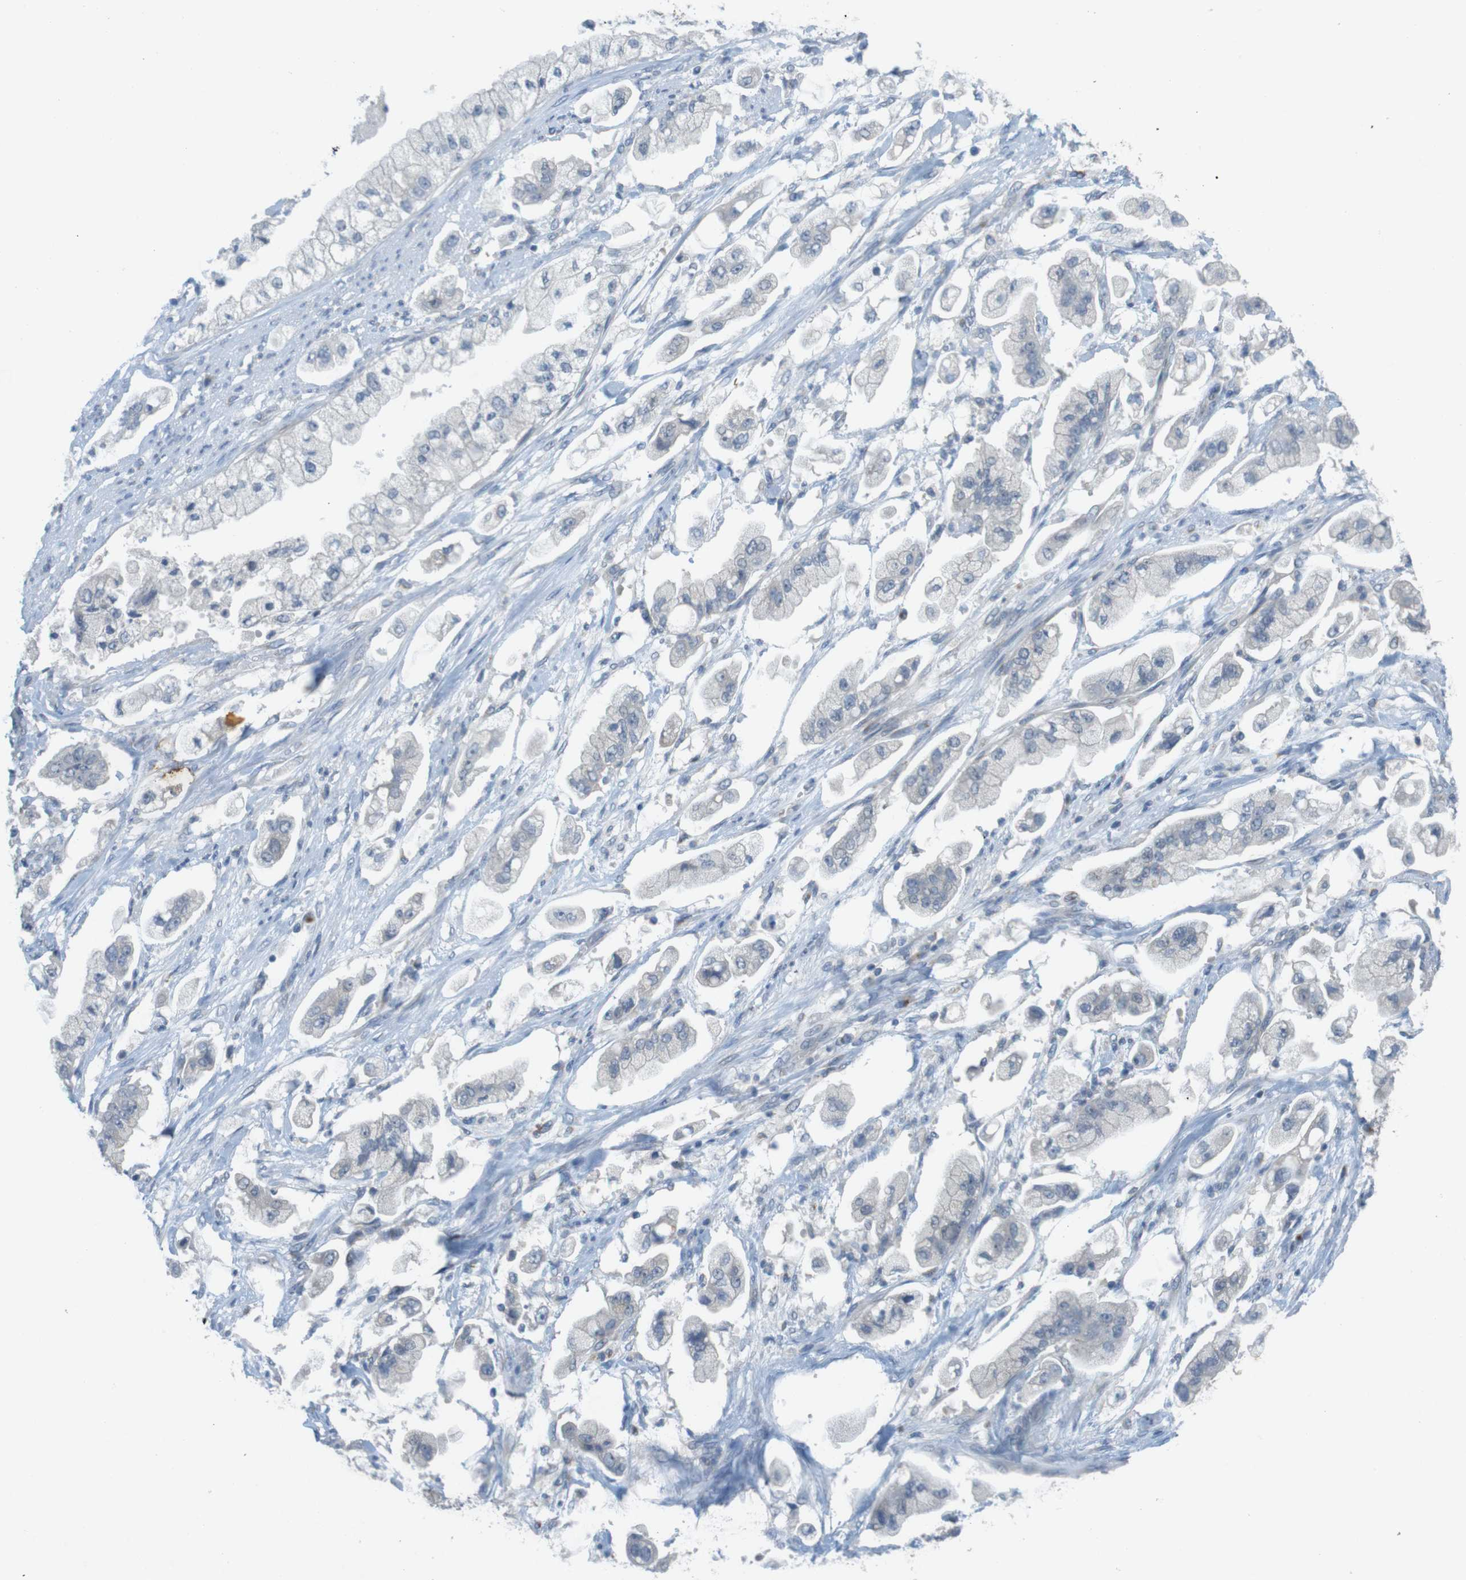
{"staining": {"intensity": "negative", "quantity": "none", "location": "none"}, "tissue": "stomach cancer", "cell_type": "Tumor cells", "image_type": "cancer", "snomed": [{"axis": "morphology", "description": "Adenocarcinoma, NOS"}, {"axis": "topography", "description": "Stomach"}], "caption": "Photomicrograph shows no significant protein staining in tumor cells of stomach cancer (adenocarcinoma).", "gene": "YIPF3", "patient": {"sex": "male", "age": 62}}